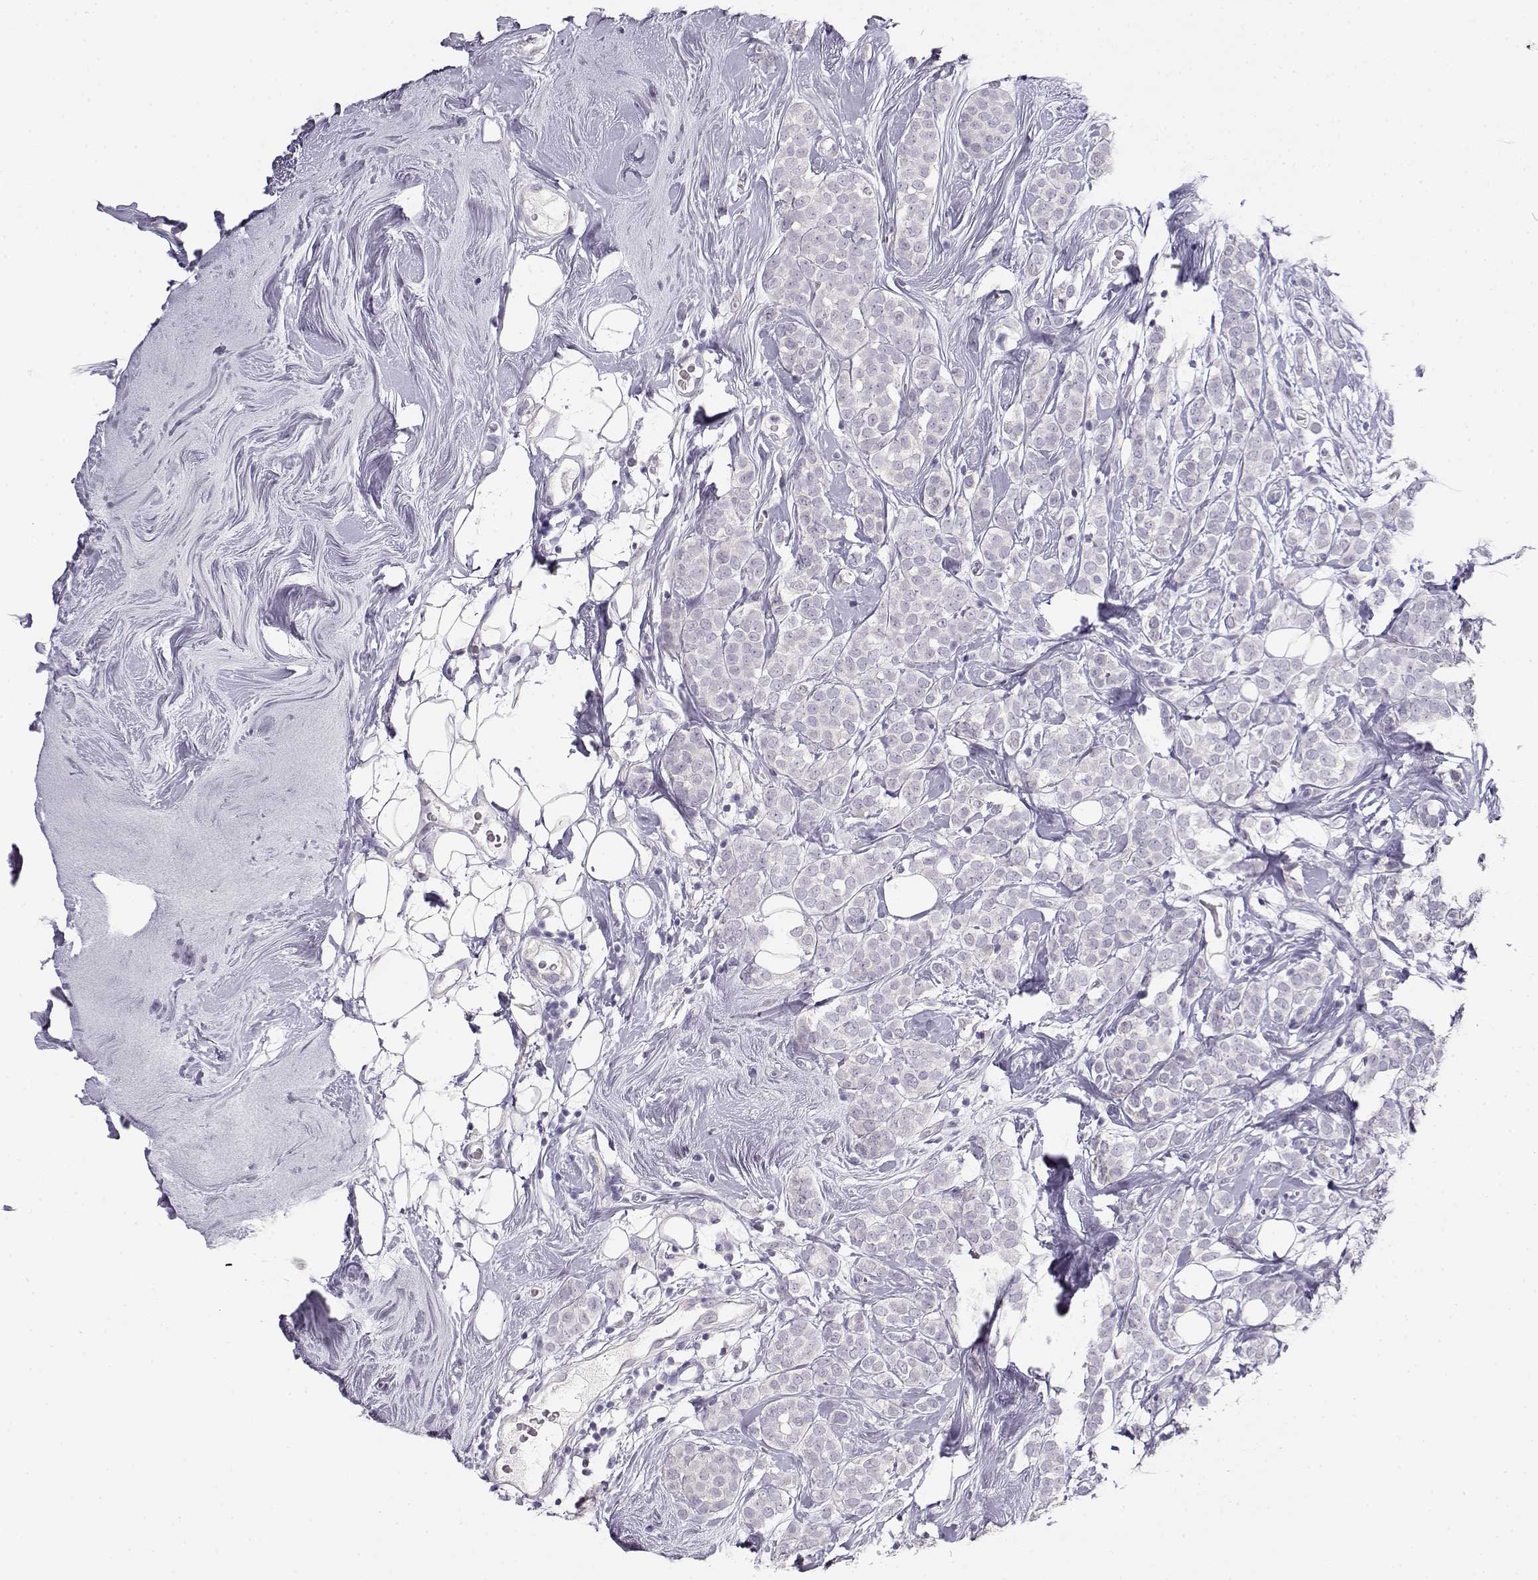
{"staining": {"intensity": "negative", "quantity": "none", "location": "none"}, "tissue": "breast cancer", "cell_type": "Tumor cells", "image_type": "cancer", "snomed": [{"axis": "morphology", "description": "Lobular carcinoma"}, {"axis": "topography", "description": "Breast"}], "caption": "The immunohistochemistry image has no significant expression in tumor cells of breast cancer (lobular carcinoma) tissue.", "gene": "NUTM1", "patient": {"sex": "female", "age": 49}}